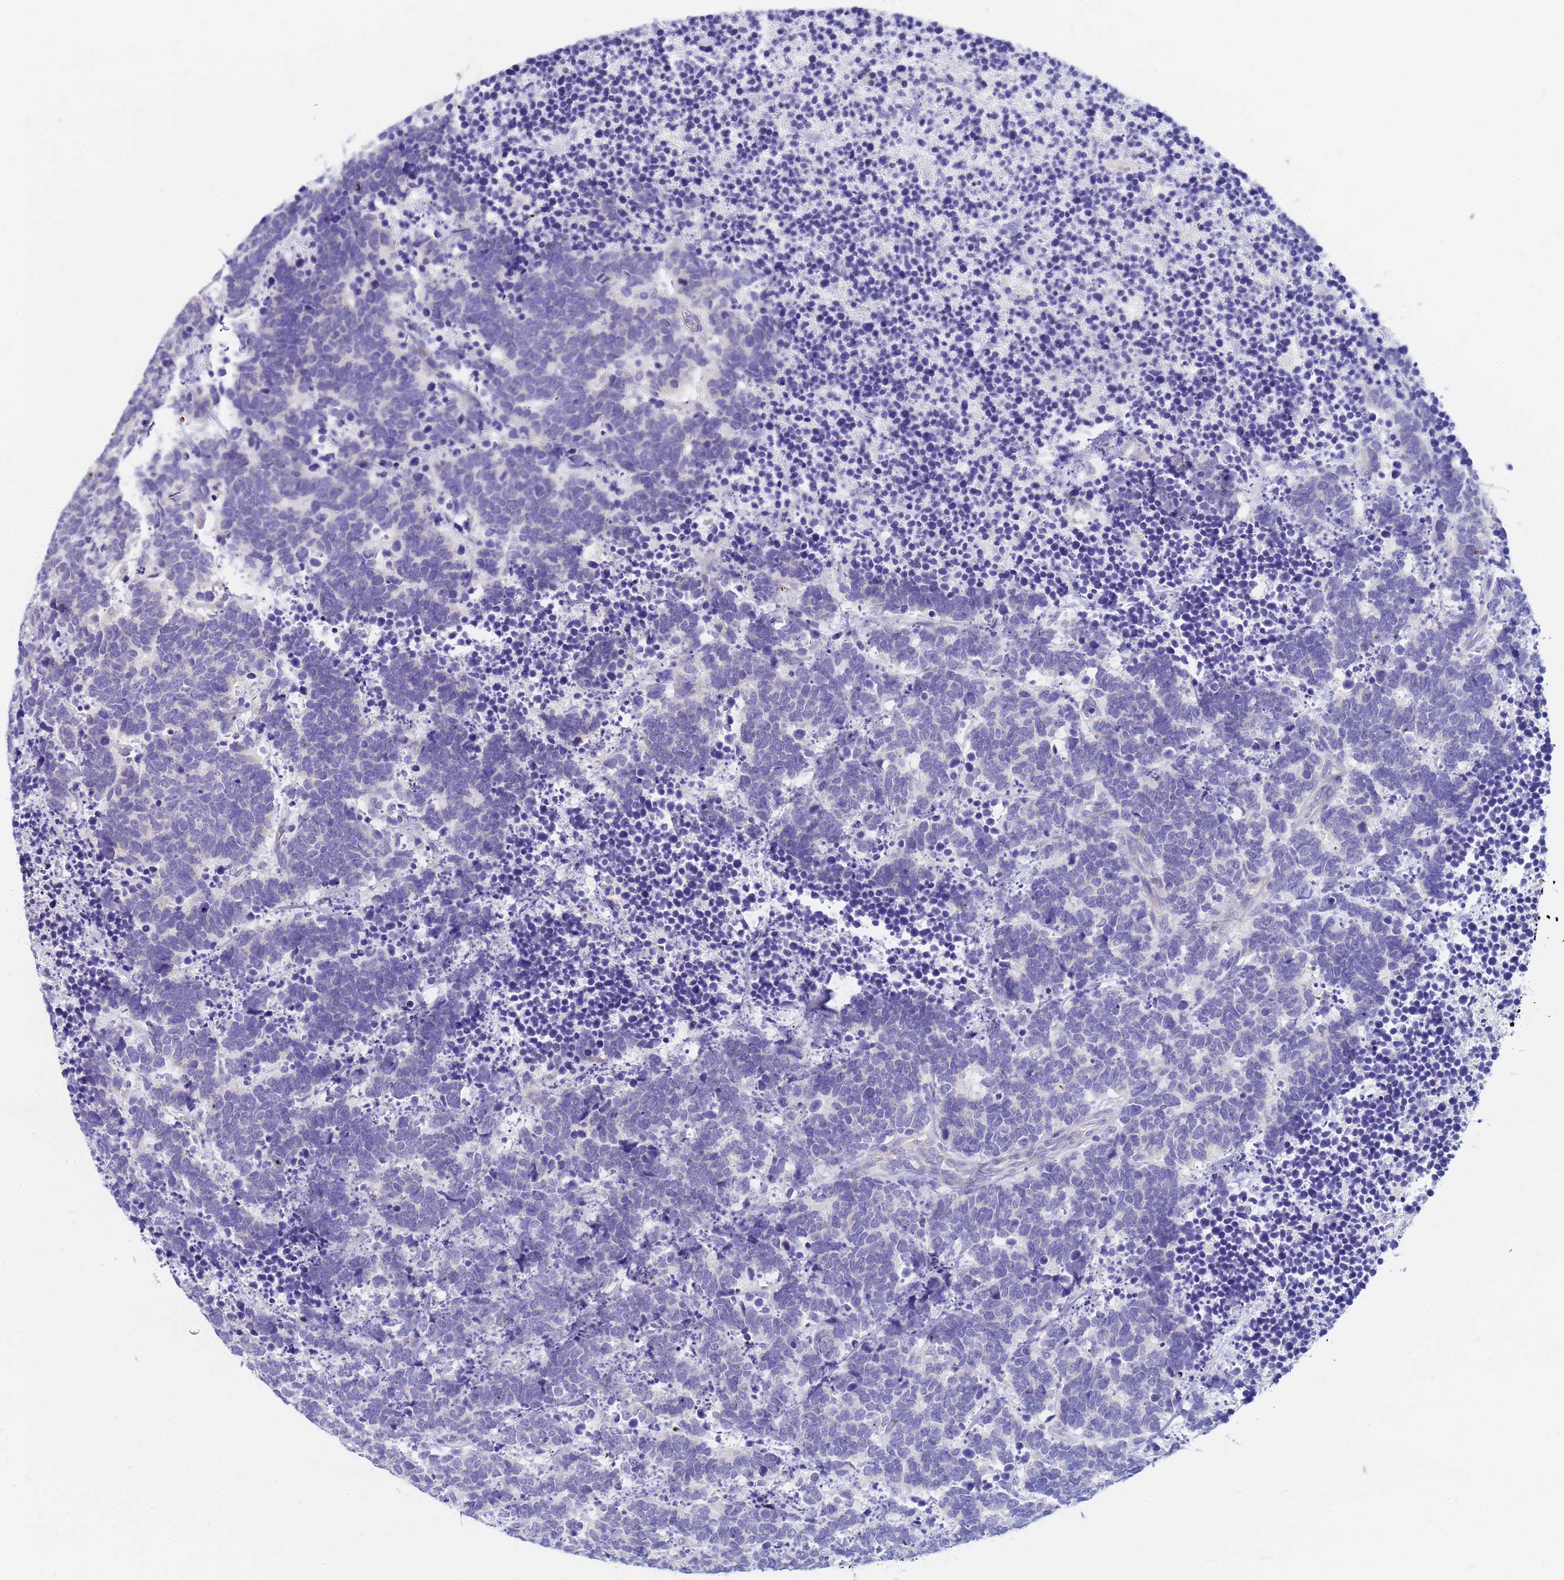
{"staining": {"intensity": "negative", "quantity": "none", "location": "none"}, "tissue": "carcinoid", "cell_type": "Tumor cells", "image_type": "cancer", "snomed": [{"axis": "morphology", "description": "Carcinoma, NOS"}, {"axis": "morphology", "description": "Carcinoid, malignant, NOS"}, {"axis": "topography", "description": "Urinary bladder"}], "caption": "There is no significant expression in tumor cells of carcinoid. (Brightfield microscopy of DAB IHC at high magnification).", "gene": "DPRX", "patient": {"sex": "male", "age": 57}}